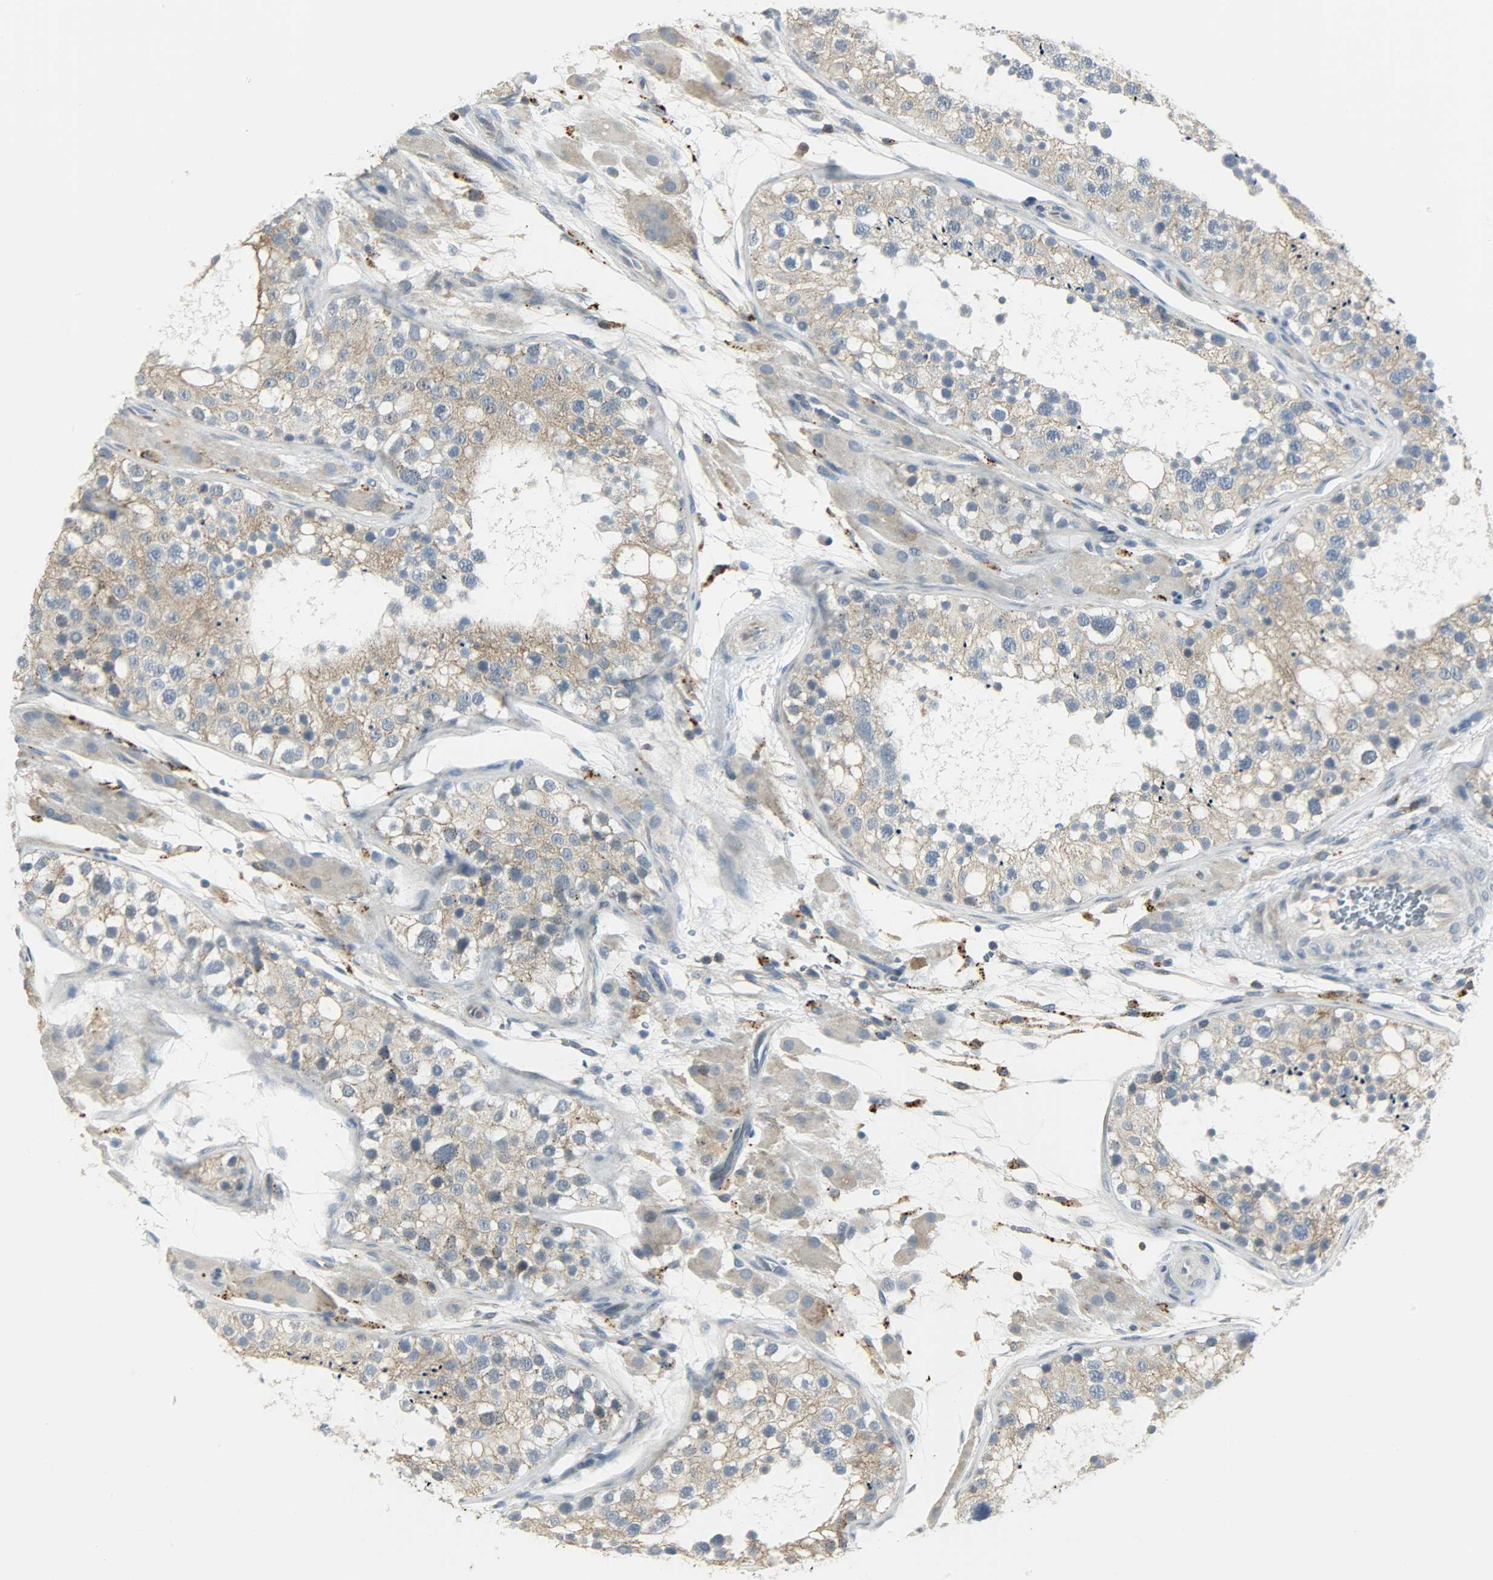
{"staining": {"intensity": "weak", "quantity": ">75%", "location": "cytoplasmic/membranous"}, "tissue": "testis", "cell_type": "Cells in seminiferous ducts", "image_type": "normal", "snomed": [{"axis": "morphology", "description": "Normal tissue, NOS"}, {"axis": "topography", "description": "Testis"}], "caption": "A histopathology image of human testis stained for a protein shows weak cytoplasmic/membranous brown staining in cells in seminiferous ducts.", "gene": "CD4", "patient": {"sex": "male", "age": 26}}